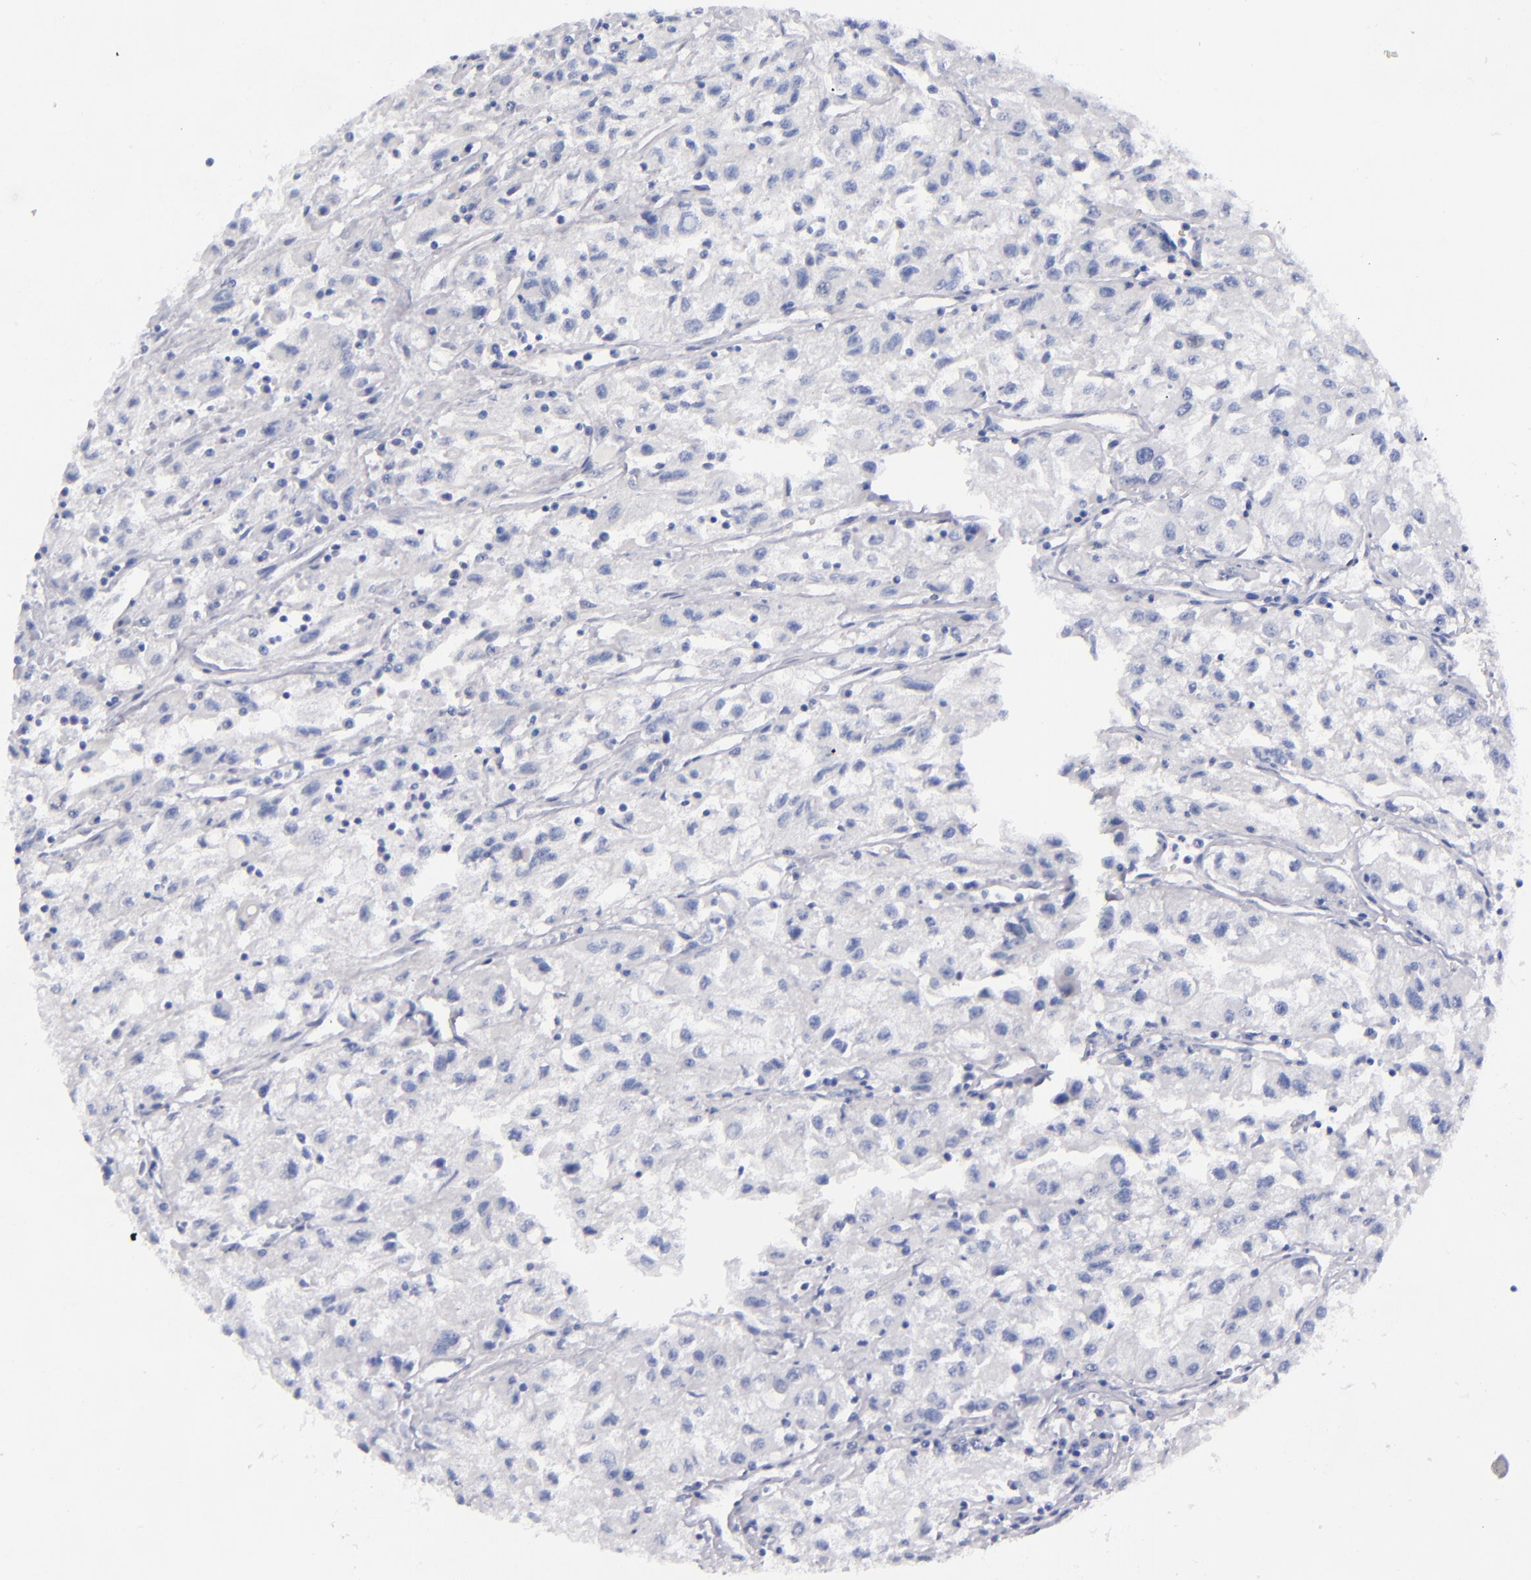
{"staining": {"intensity": "negative", "quantity": "none", "location": "none"}, "tissue": "renal cancer", "cell_type": "Tumor cells", "image_type": "cancer", "snomed": [{"axis": "morphology", "description": "Adenocarcinoma, NOS"}, {"axis": "topography", "description": "Kidney"}], "caption": "An IHC image of renal adenocarcinoma is shown. There is no staining in tumor cells of renal adenocarcinoma. (Brightfield microscopy of DAB immunohistochemistry (IHC) at high magnification).", "gene": "MCM7", "patient": {"sex": "male", "age": 59}}